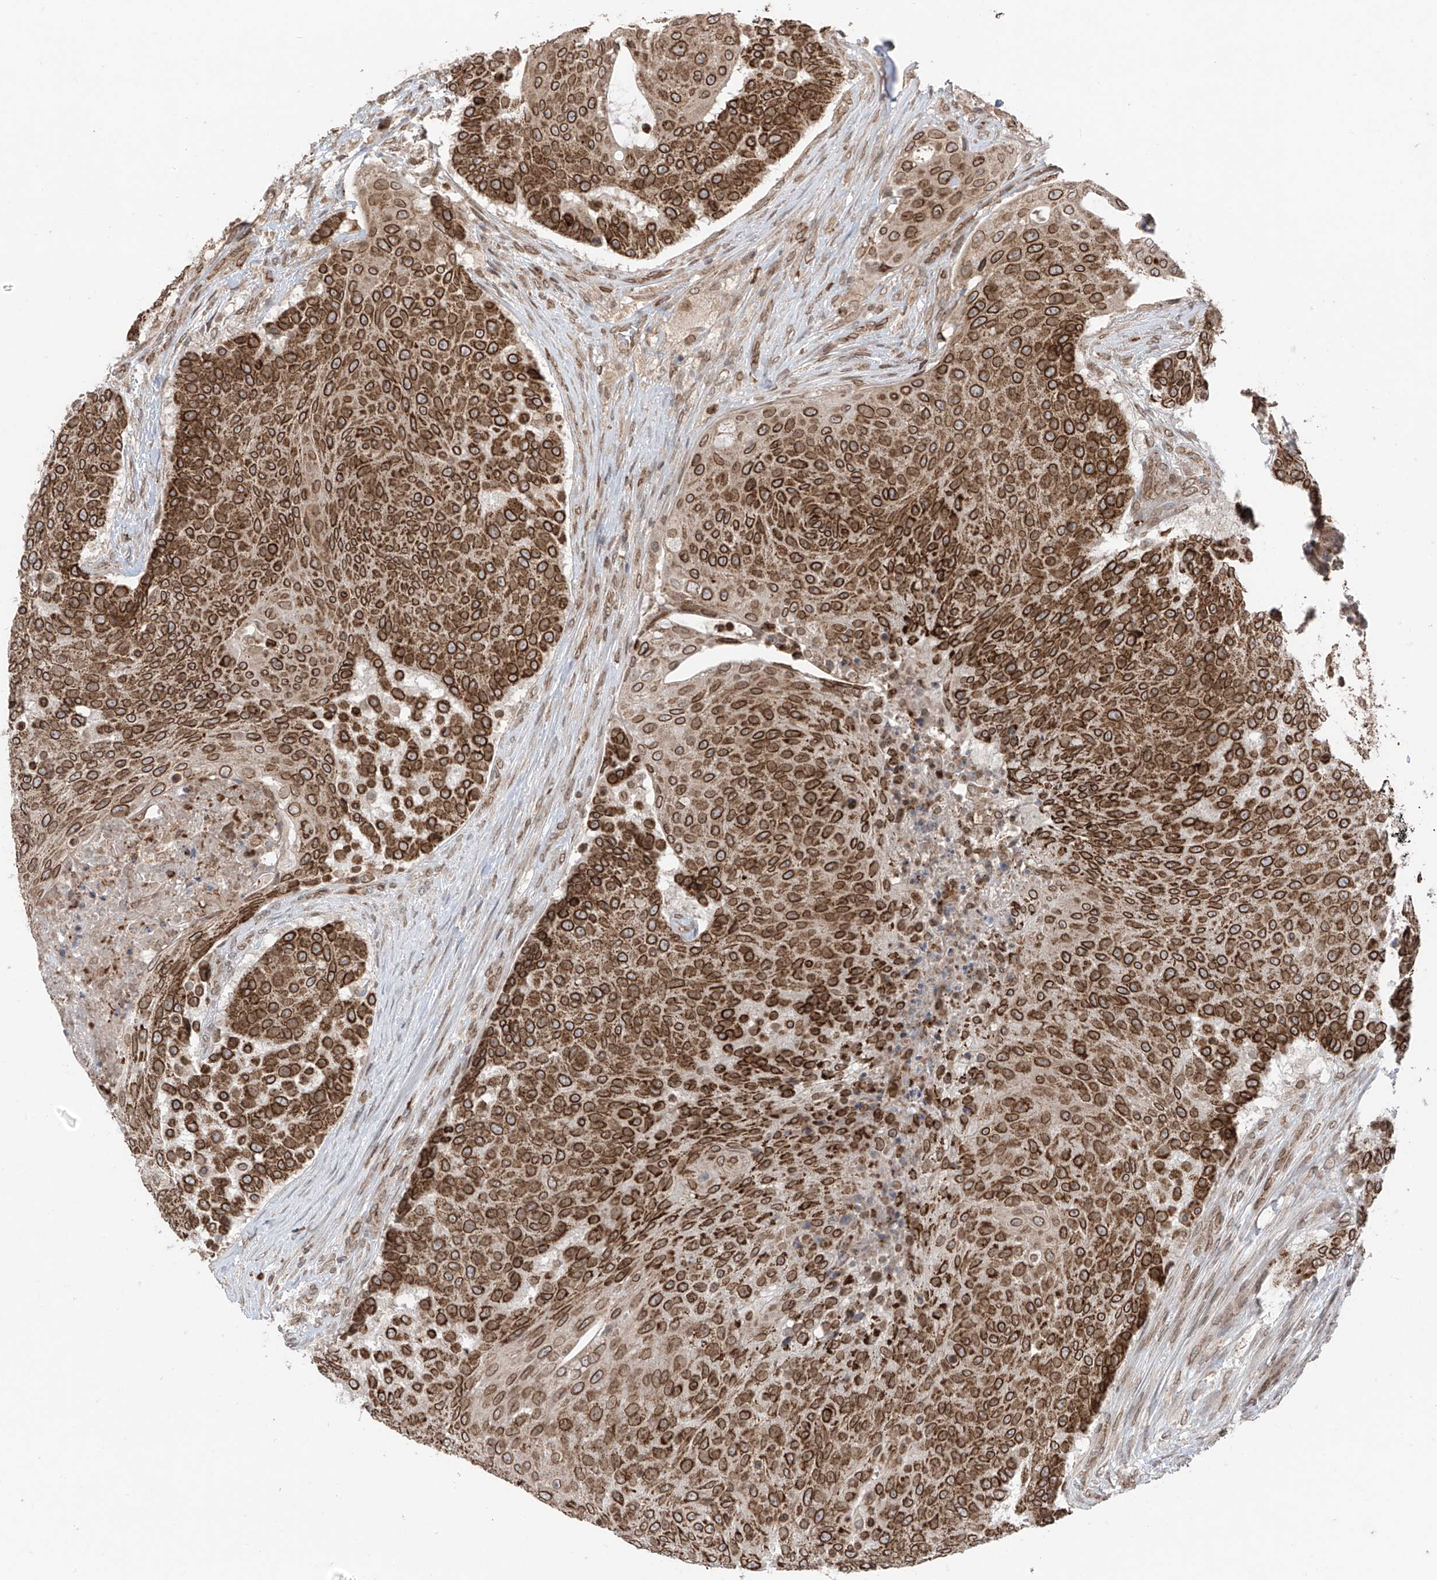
{"staining": {"intensity": "strong", "quantity": ">75%", "location": "cytoplasmic/membranous,nuclear"}, "tissue": "urothelial cancer", "cell_type": "Tumor cells", "image_type": "cancer", "snomed": [{"axis": "morphology", "description": "Urothelial carcinoma, High grade"}, {"axis": "topography", "description": "Urinary bladder"}], "caption": "Immunohistochemical staining of urothelial carcinoma (high-grade) shows strong cytoplasmic/membranous and nuclear protein staining in about >75% of tumor cells. The staining is performed using DAB (3,3'-diaminobenzidine) brown chromogen to label protein expression. The nuclei are counter-stained blue using hematoxylin.", "gene": "AHCTF1", "patient": {"sex": "female", "age": 63}}